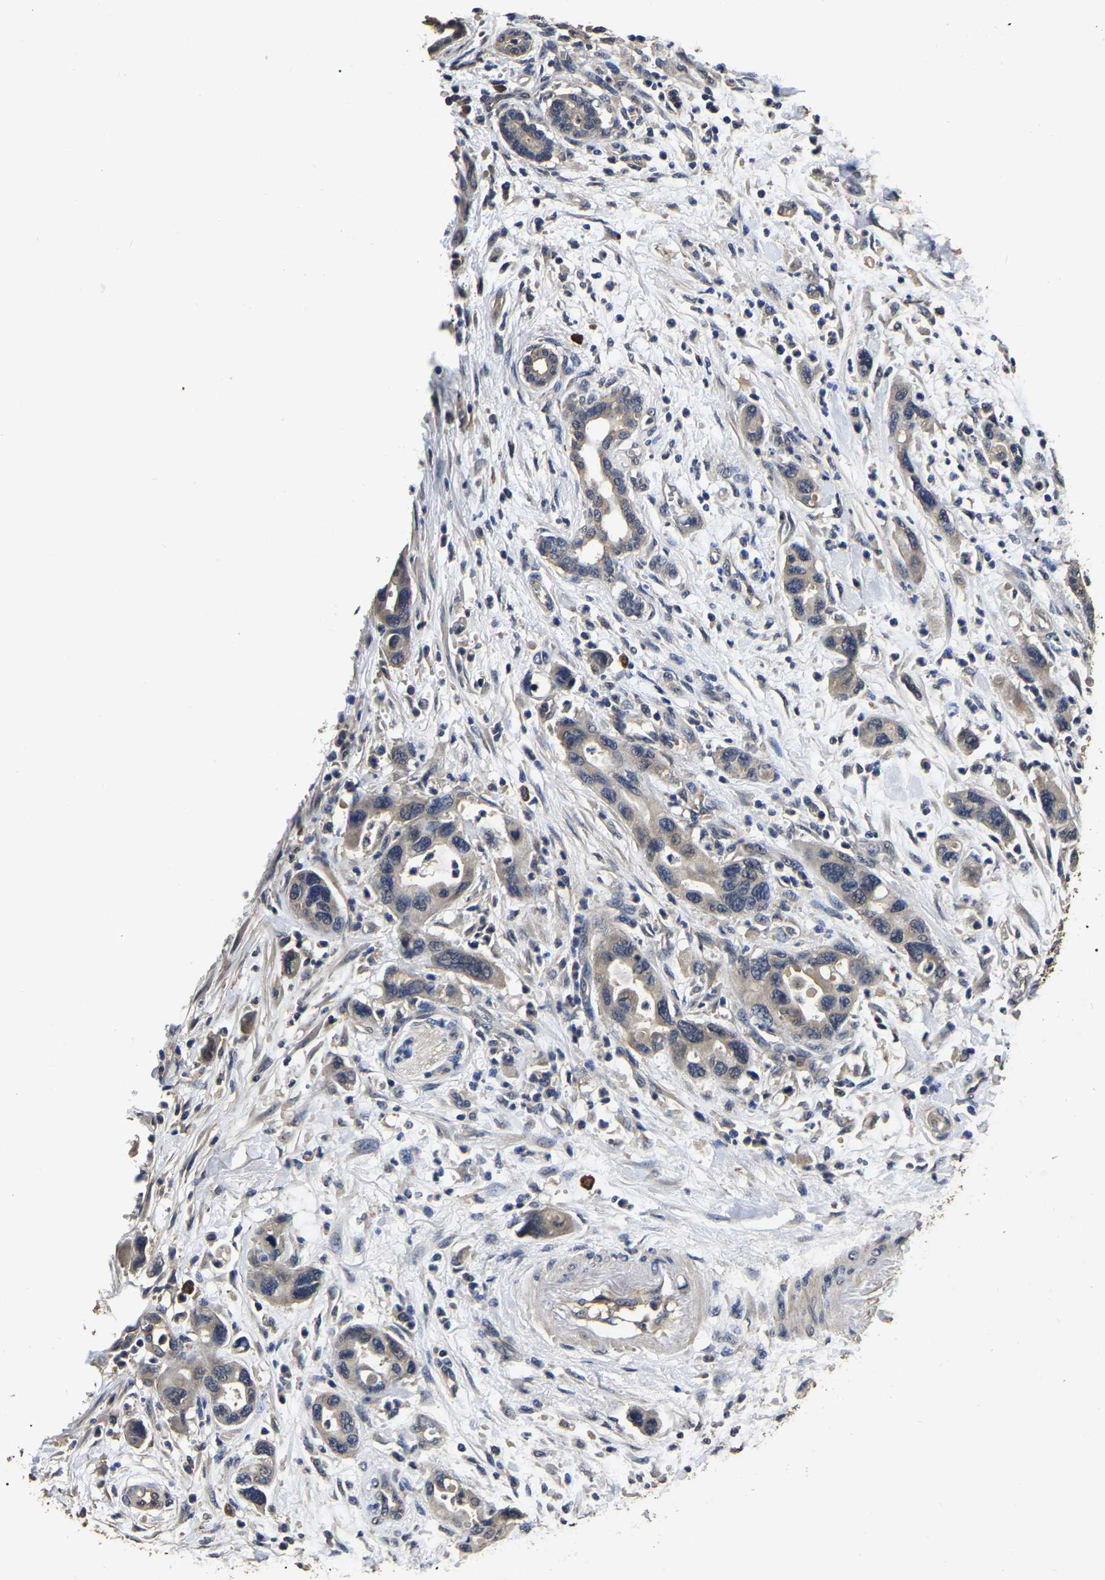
{"staining": {"intensity": "negative", "quantity": "none", "location": "none"}, "tissue": "pancreatic cancer", "cell_type": "Tumor cells", "image_type": "cancer", "snomed": [{"axis": "morphology", "description": "Normal tissue, NOS"}, {"axis": "morphology", "description": "Adenocarcinoma, NOS"}, {"axis": "topography", "description": "Pancreas"}], "caption": "This is an immunohistochemistry micrograph of pancreatic cancer (adenocarcinoma). There is no positivity in tumor cells.", "gene": "STK32C", "patient": {"sex": "female", "age": 71}}